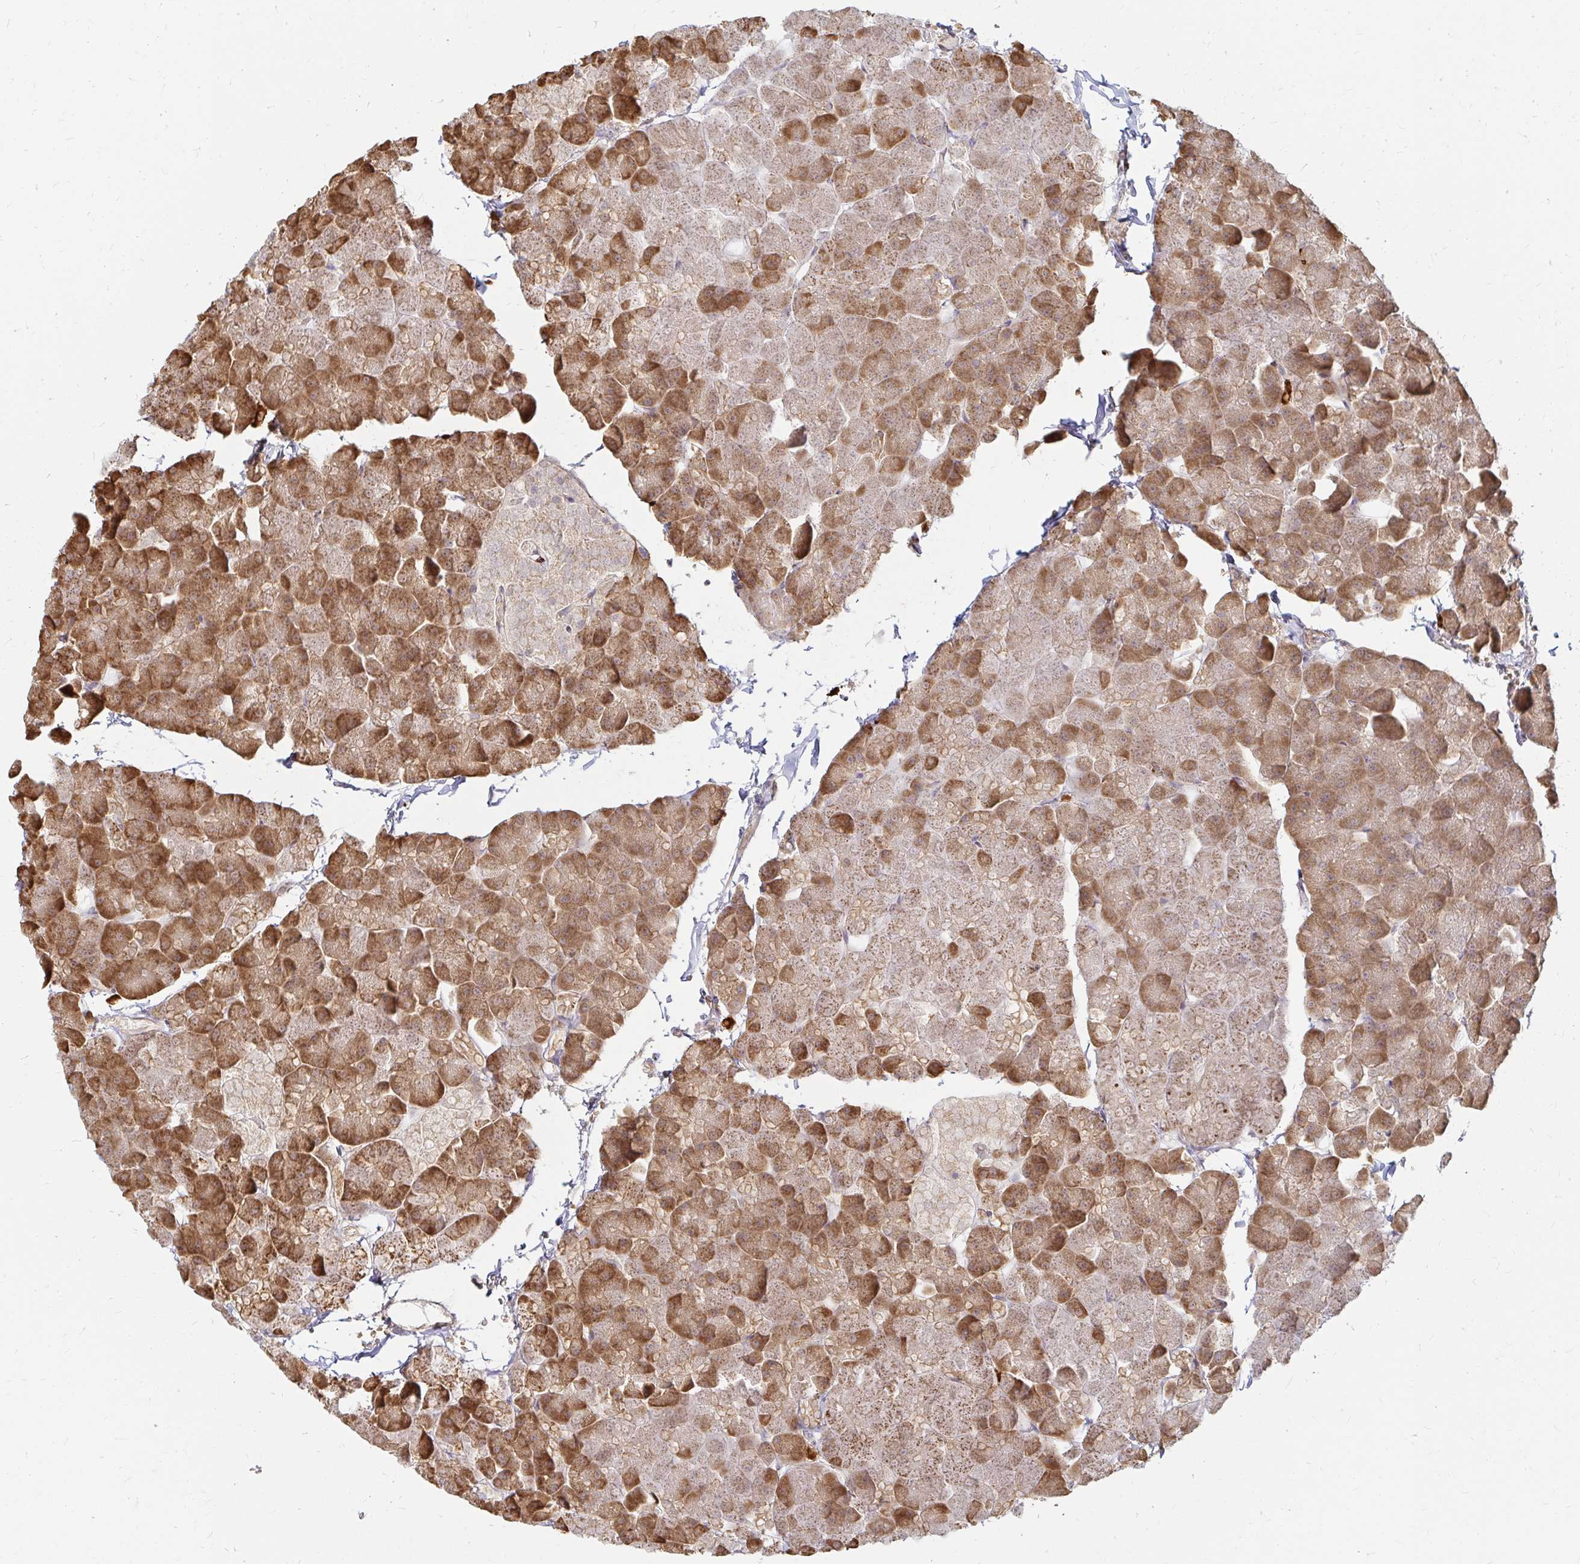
{"staining": {"intensity": "moderate", "quantity": ">75%", "location": "cytoplasmic/membranous"}, "tissue": "pancreas", "cell_type": "Exocrine glandular cells", "image_type": "normal", "snomed": [{"axis": "morphology", "description": "Normal tissue, NOS"}, {"axis": "topography", "description": "Pancreas"}], "caption": "A medium amount of moderate cytoplasmic/membranous expression is identified in approximately >75% of exocrine glandular cells in unremarkable pancreas. The staining is performed using DAB (3,3'-diaminobenzidine) brown chromogen to label protein expression. The nuclei are counter-stained blue using hematoxylin.", "gene": "CAST", "patient": {"sex": "male", "age": 35}}